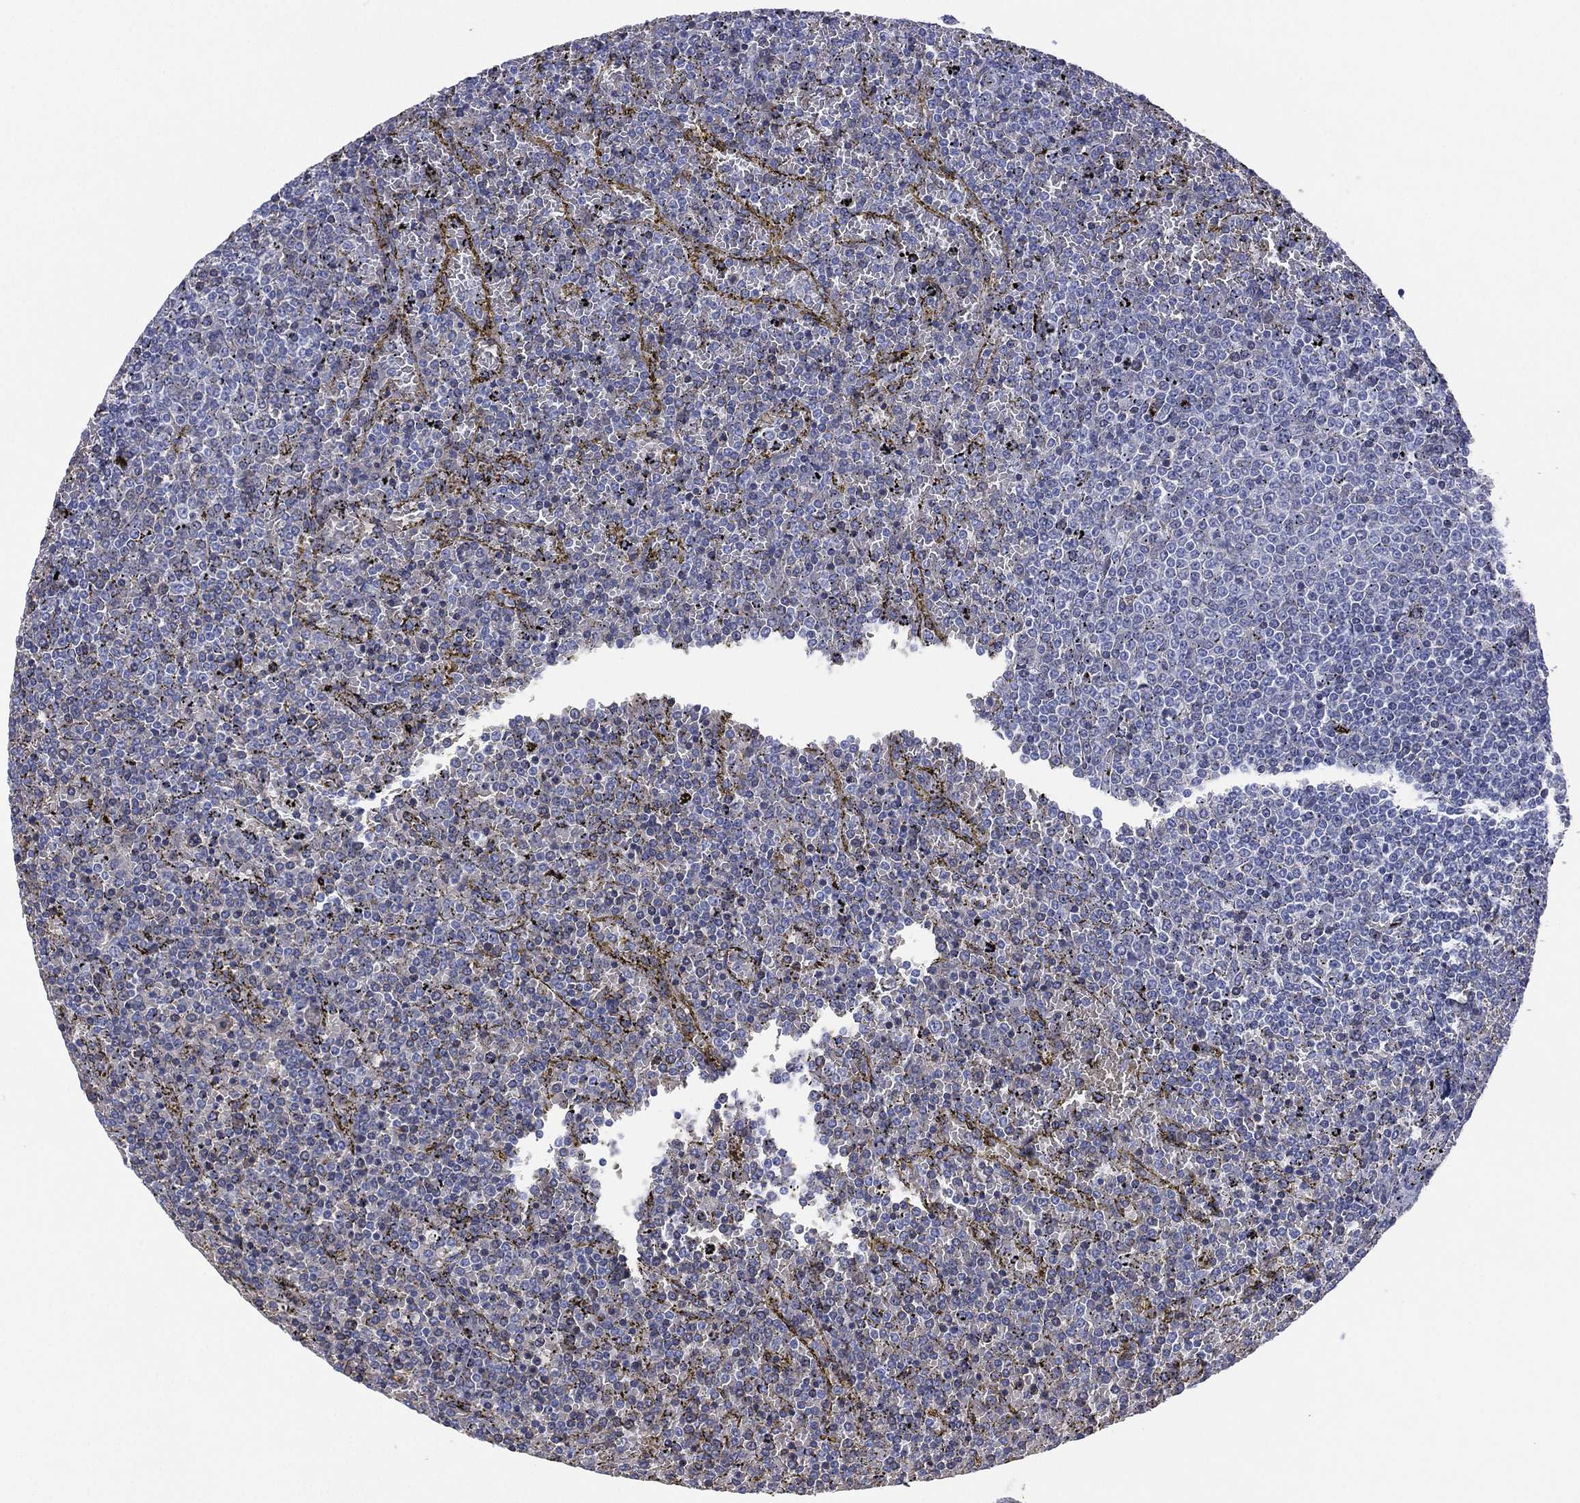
{"staining": {"intensity": "negative", "quantity": "none", "location": "none"}, "tissue": "lymphoma", "cell_type": "Tumor cells", "image_type": "cancer", "snomed": [{"axis": "morphology", "description": "Malignant lymphoma, non-Hodgkin's type, Low grade"}, {"axis": "topography", "description": "Spleen"}], "caption": "Lymphoma stained for a protein using immunohistochemistry reveals no expression tumor cells.", "gene": "CYP2D6", "patient": {"sex": "female", "age": 77}}